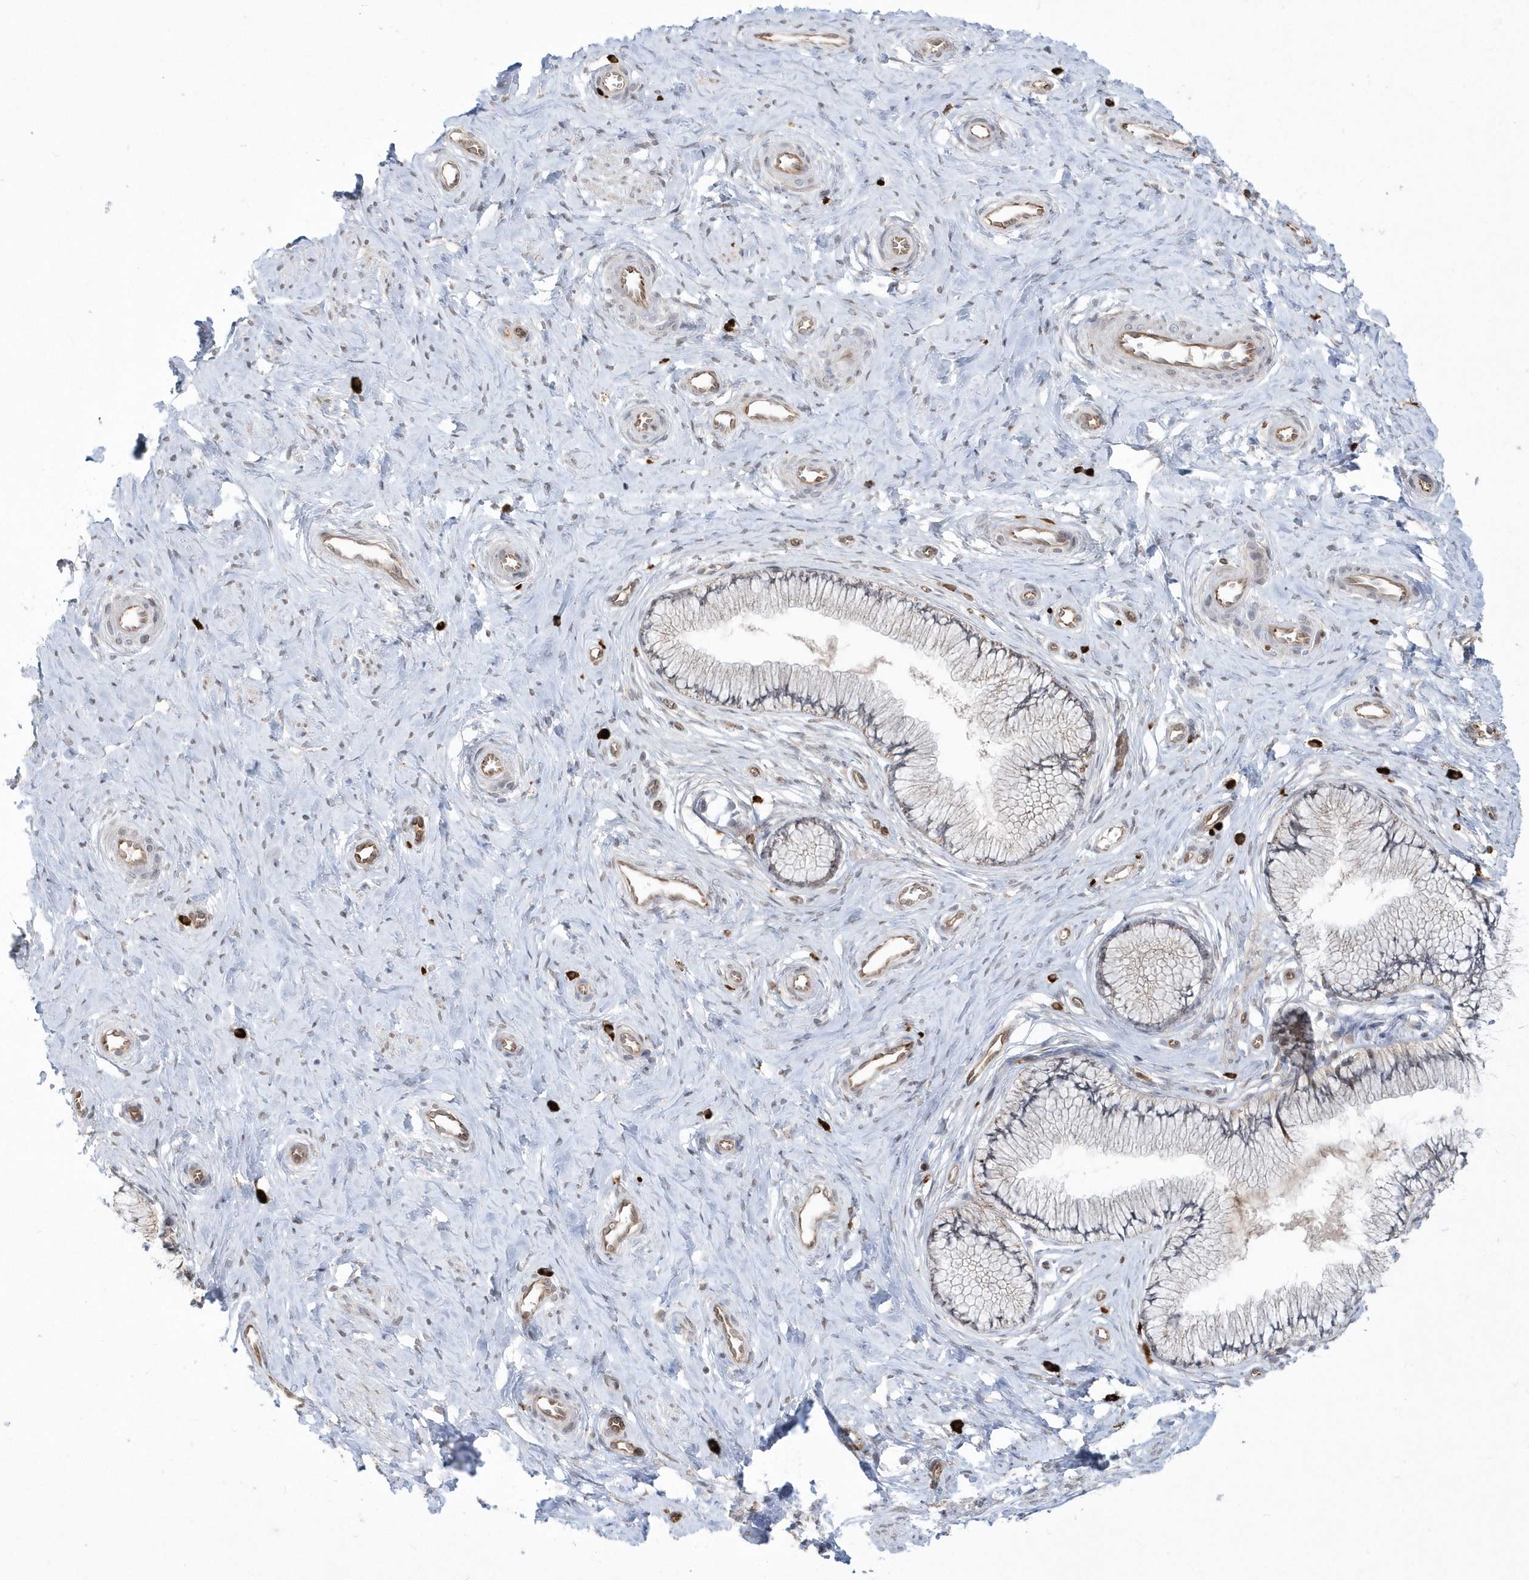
{"staining": {"intensity": "weak", "quantity": "25%-75%", "location": "cytoplasmic/membranous"}, "tissue": "cervix", "cell_type": "Glandular cells", "image_type": "normal", "snomed": [{"axis": "morphology", "description": "Normal tissue, NOS"}, {"axis": "topography", "description": "Cervix"}], "caption": "A micrograph showing weak cytoplasmic/membranous staining in about 25%-75% of glandular cells in normal cervix, as visualized by brown immunohistochemical staining.", "gene": "DHX57", "patient": {"sex": "female", "age": 36}}